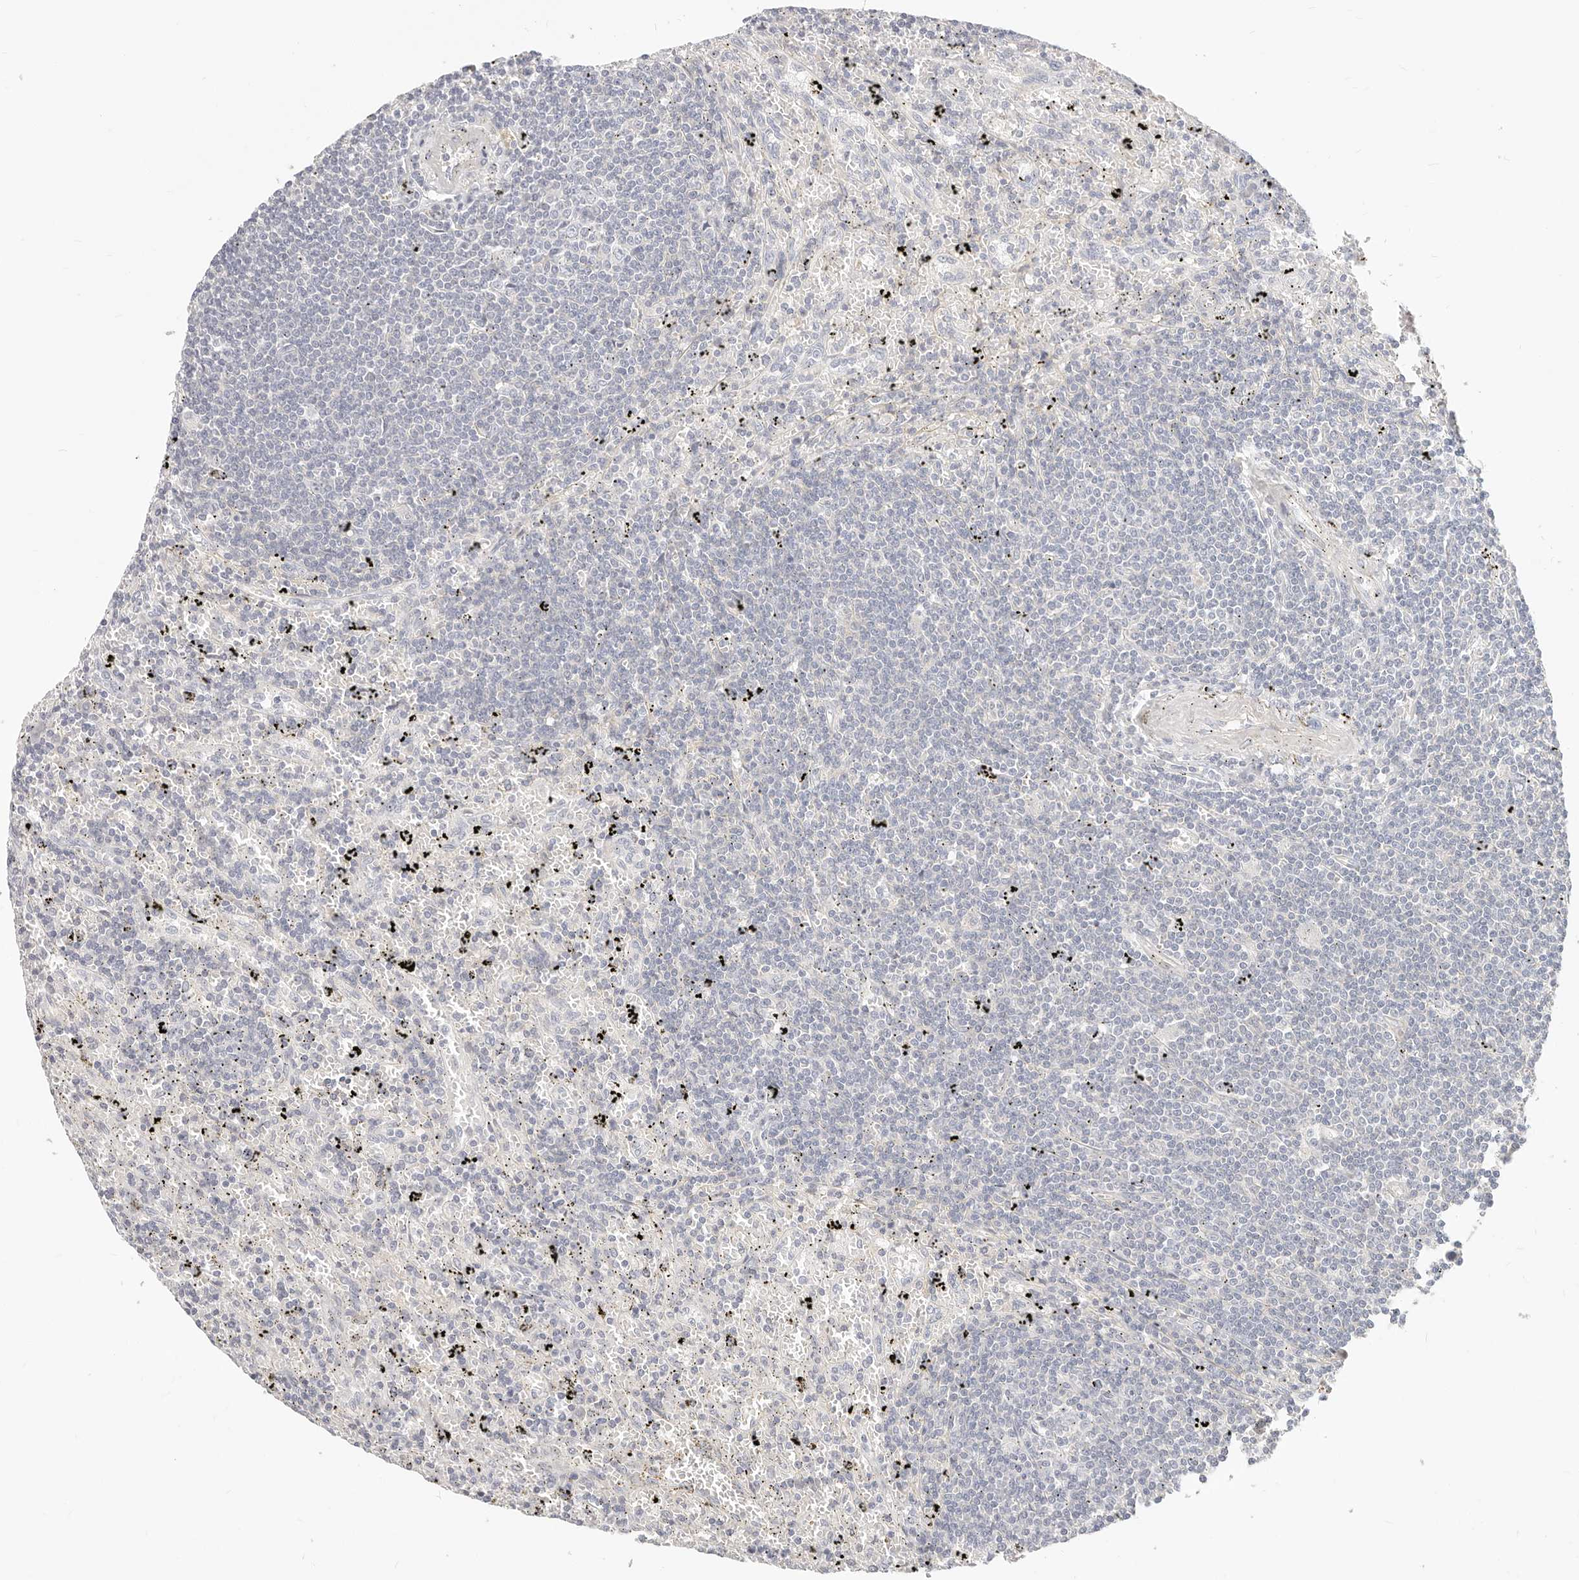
{"staining": {"intensity": "negative", "quantity": "none", "location": "none"}, "tissue": "lymphoma", "cell_type": "Tumor cells", "image_type": "cancer", "snomed": [{"axis": "morphology", "description": "Malignant lymphoma, non-Hodgkin's type, Low grade"}, {"axis": "topography", "description": "Spleen"}], "caption": "High power microscopy photomicrograph of an immunohistochemistry photomicrograph of malignant lymphoma, non-Hodgkin's type (low-grade), revealing no significant expression in tumor cells.", "gene": "DTNBP1", "patient": {"sex": "male", "age": 76}}